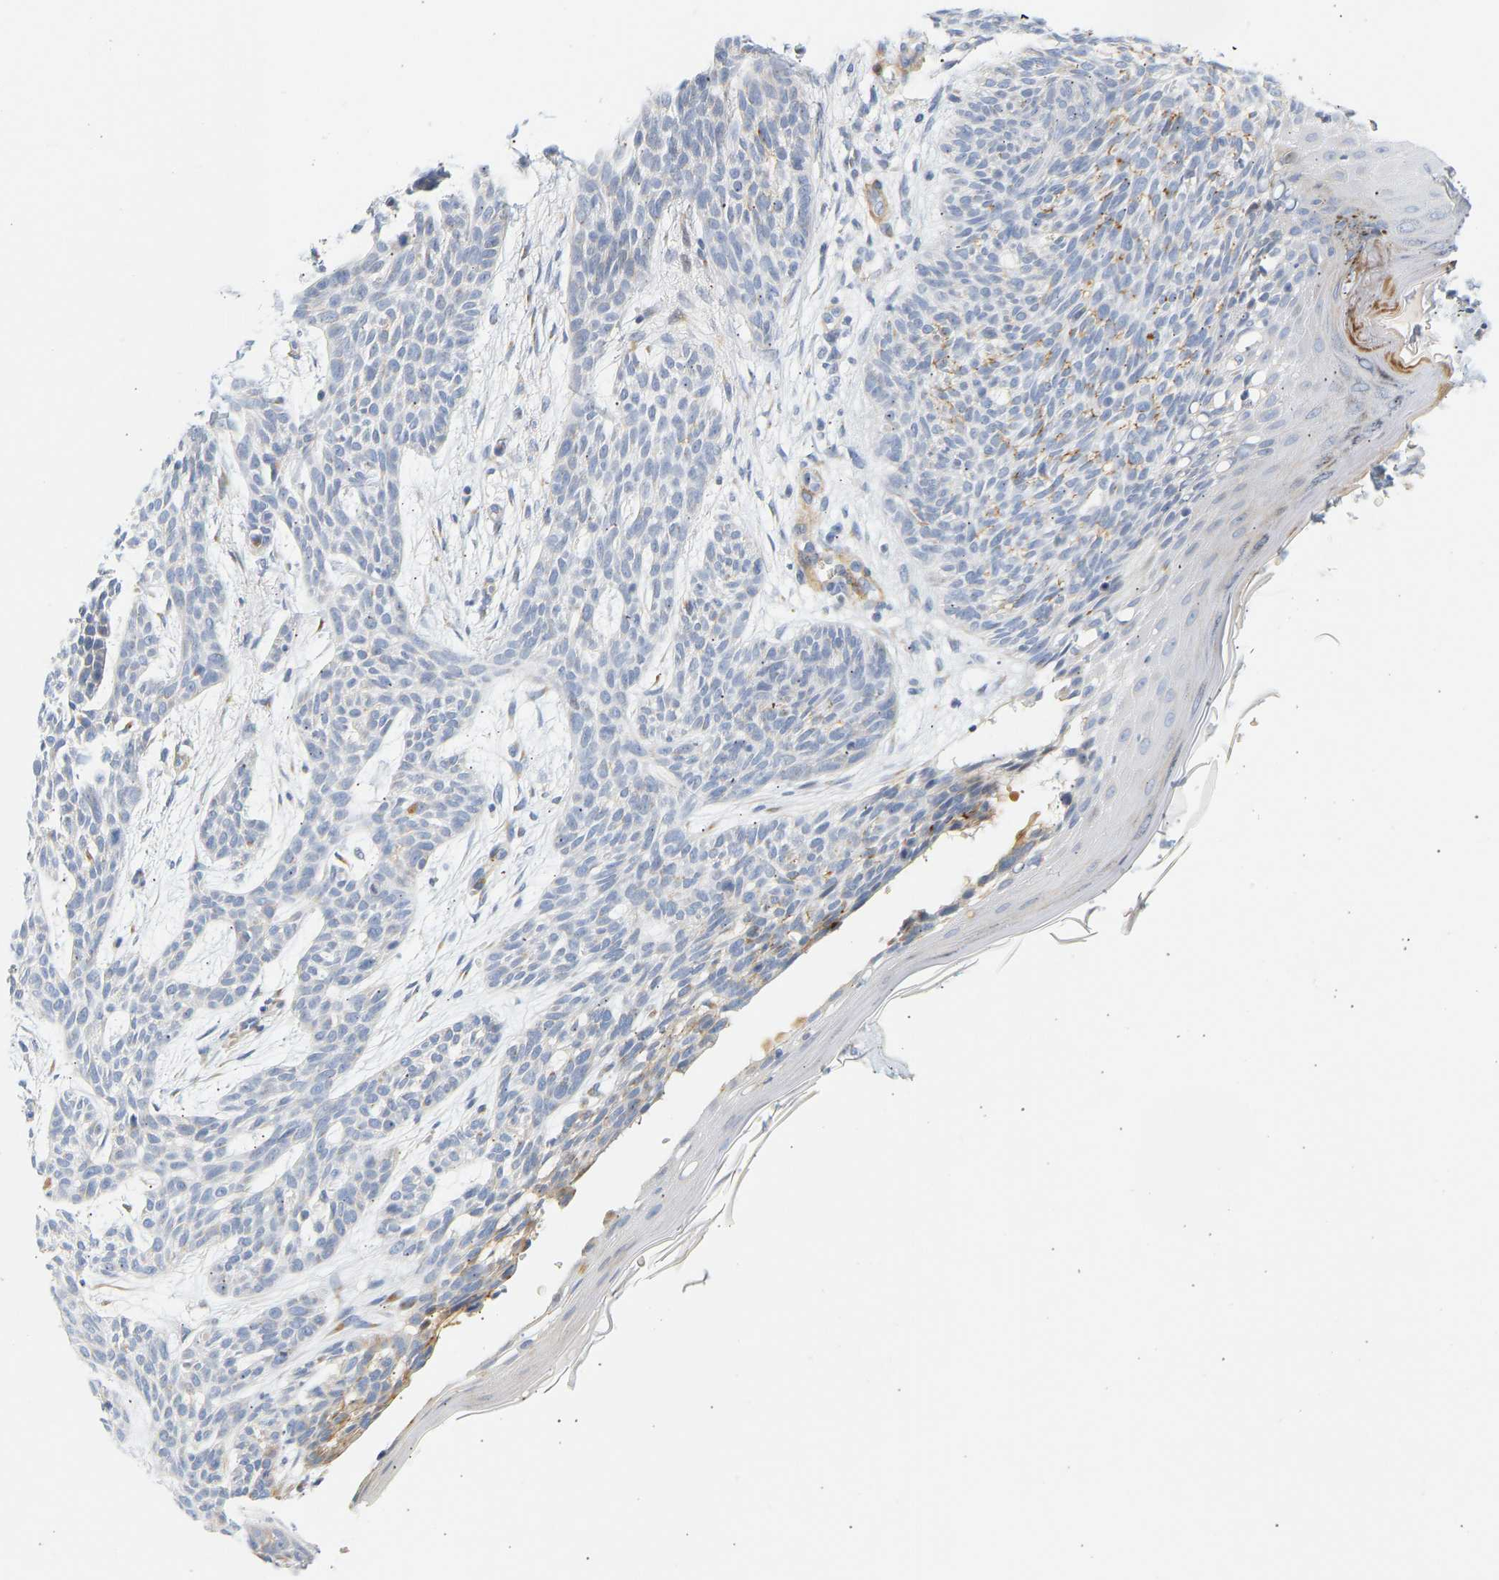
{"staining": {"intensity": "moderate", "quantity": "<25%", "location": "cytoplasmic/membranous"}, "tissue": "skin cancer", "cell_type": "Tumor cells", "image_type": "cancer", "snomed": [{"axis": "morphology", "description": "Basal cell carcinoma"}, {"axis": "topography", "description": "Skin"}], "caption": "Immunohistochemical staining of human skin cancer (basal cell carcinoma) demonstrates low levels of moderate cytoplasmic/membranous protein expression in about <25% of tumor cells.", "gene": "SLC30A7", "patient": {"sex": "female", "age": 59}}